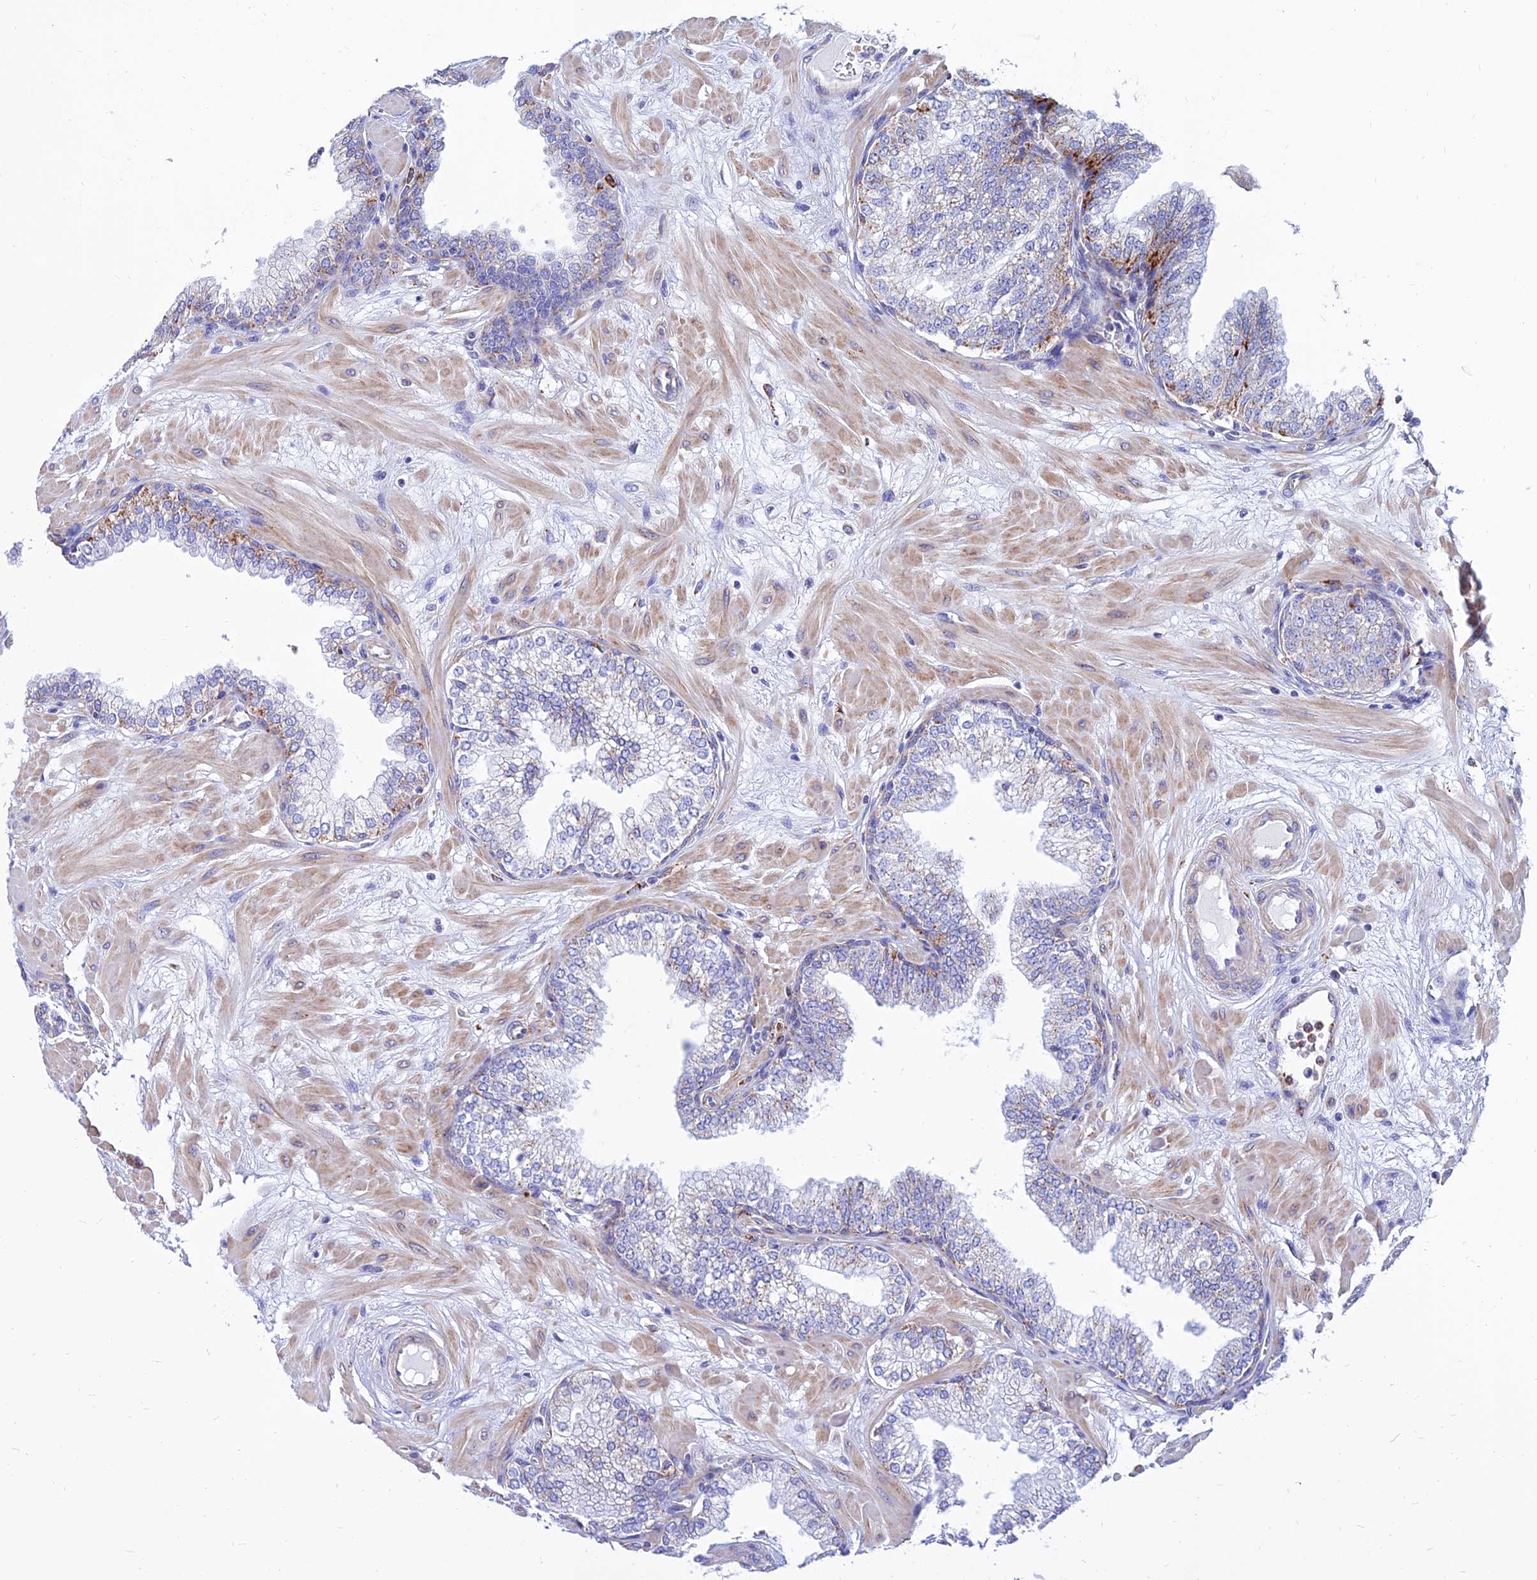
{"staining": {"intensity": "moderate", "quantity": "<25%", "location": "cytoplasmic/membranous"}, "tissue": "prostate", "cell_type": "Glandular cells", "image_type": "normal", "snomed": [{"axis": "morphology", "description": "Normal tissue, NOS"}, {"axis": "morphology", "description": "Urothelial carcinoma, Low grade"}, {"axis": "topography", "description": "Urinary bladder"}, {"axis": "topography", "description": "Prostate"}], "caption": "Benign prostate displays moderate cytoplasmic/membranous positivity in approximately <25% of glandular cells, visualized by immunohistochemistry.", "gene": "SPNS1", "patient": {"sex": "male", "age": 60}}